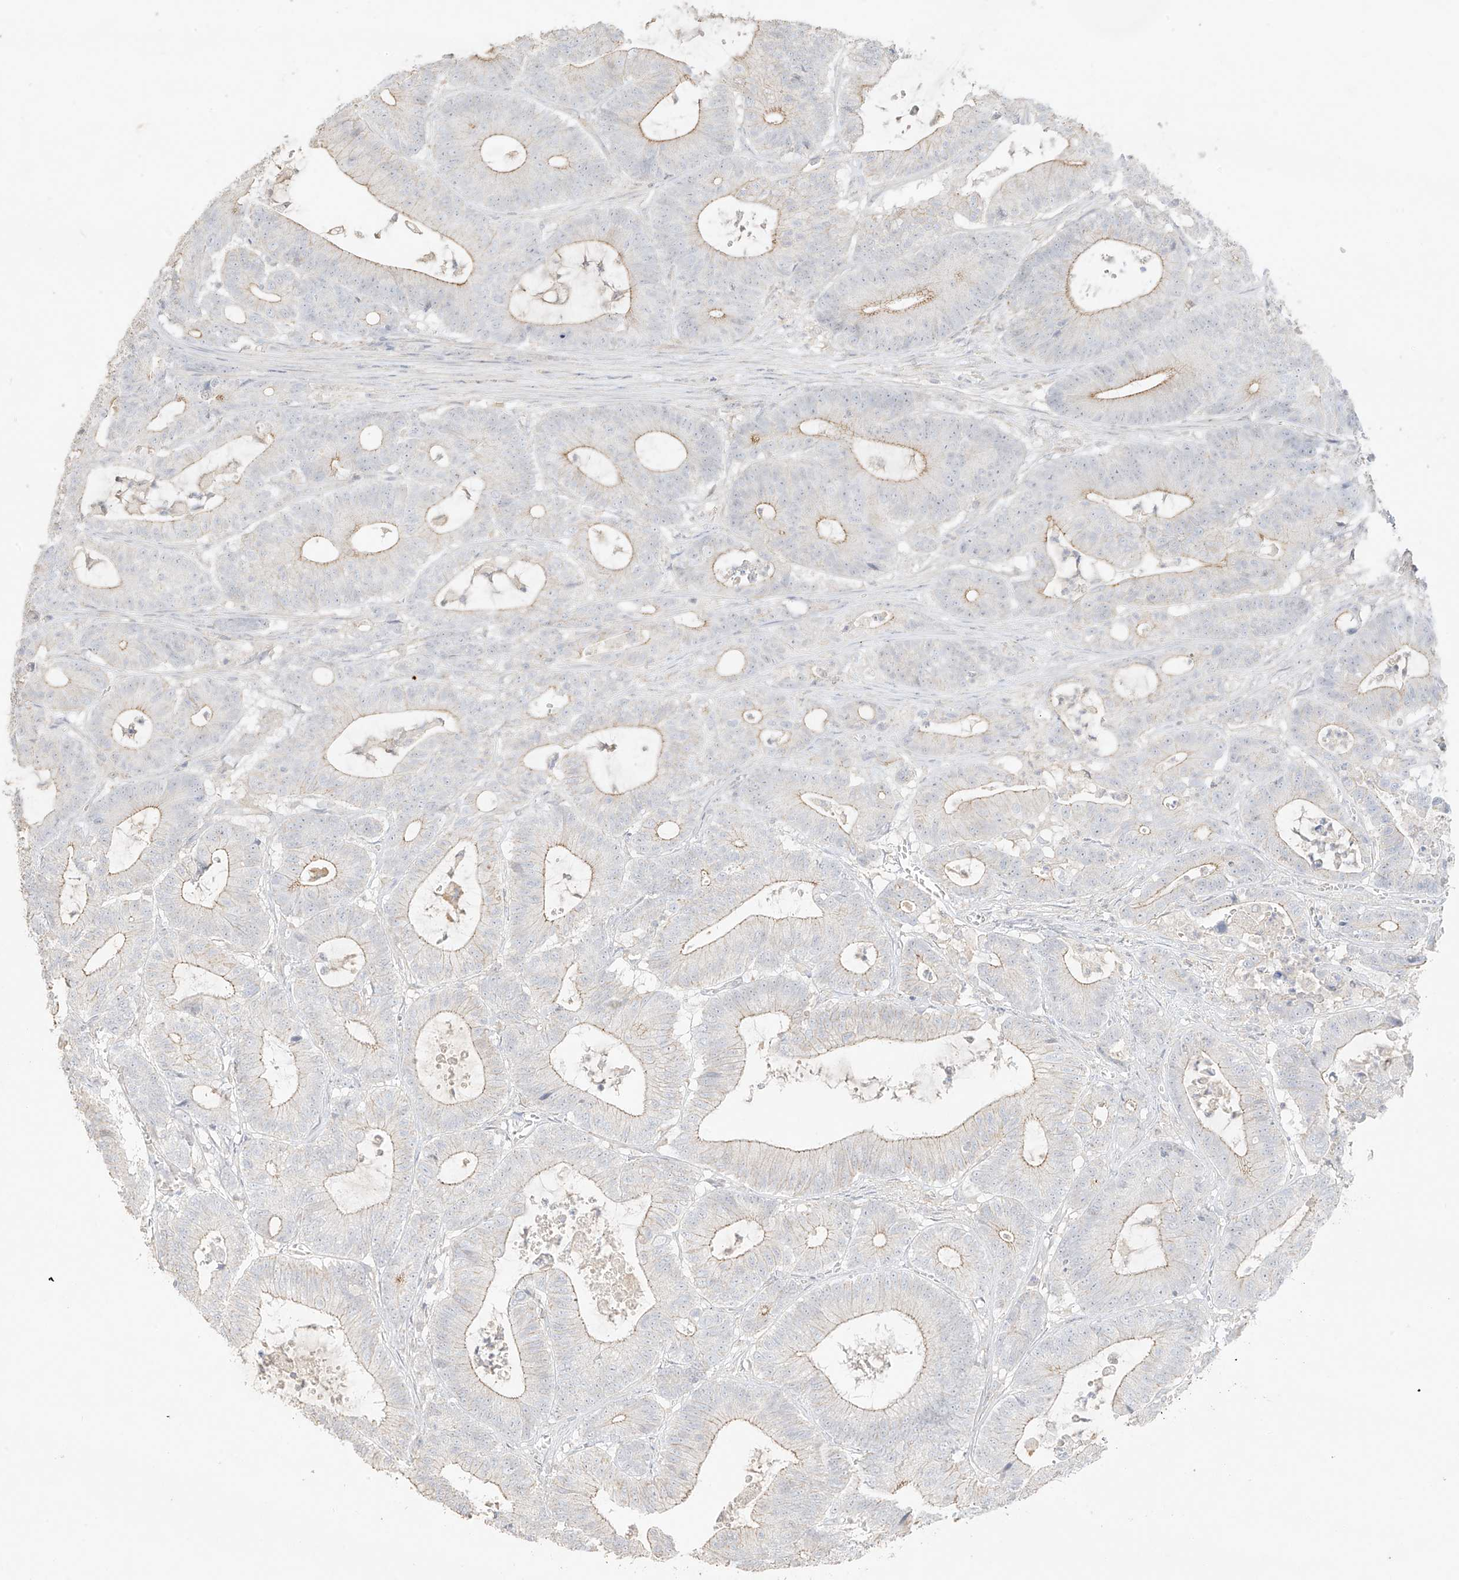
{"staining": {"intensity": "moderate", "quantity": "25%-75%", "location": "cytoplasmic/membranous"}, "tissue": "colorectal cancer", "cell_type": "Tumor cells", "image_type": "cancer", "snomed": [{"axis": "morphology", "description": "Adenocarcinoma, NOS"}, {"axis": "topography", "description": "Colon"}], "caption": "This image reveals IHC staining of colorectal cancer, with medium moderate cytoplasmic/membranous positivity in about 25%-75% of tumor cells.", "gene": "ZBTB41", "patient": {"sex": "female", "age": 84}}